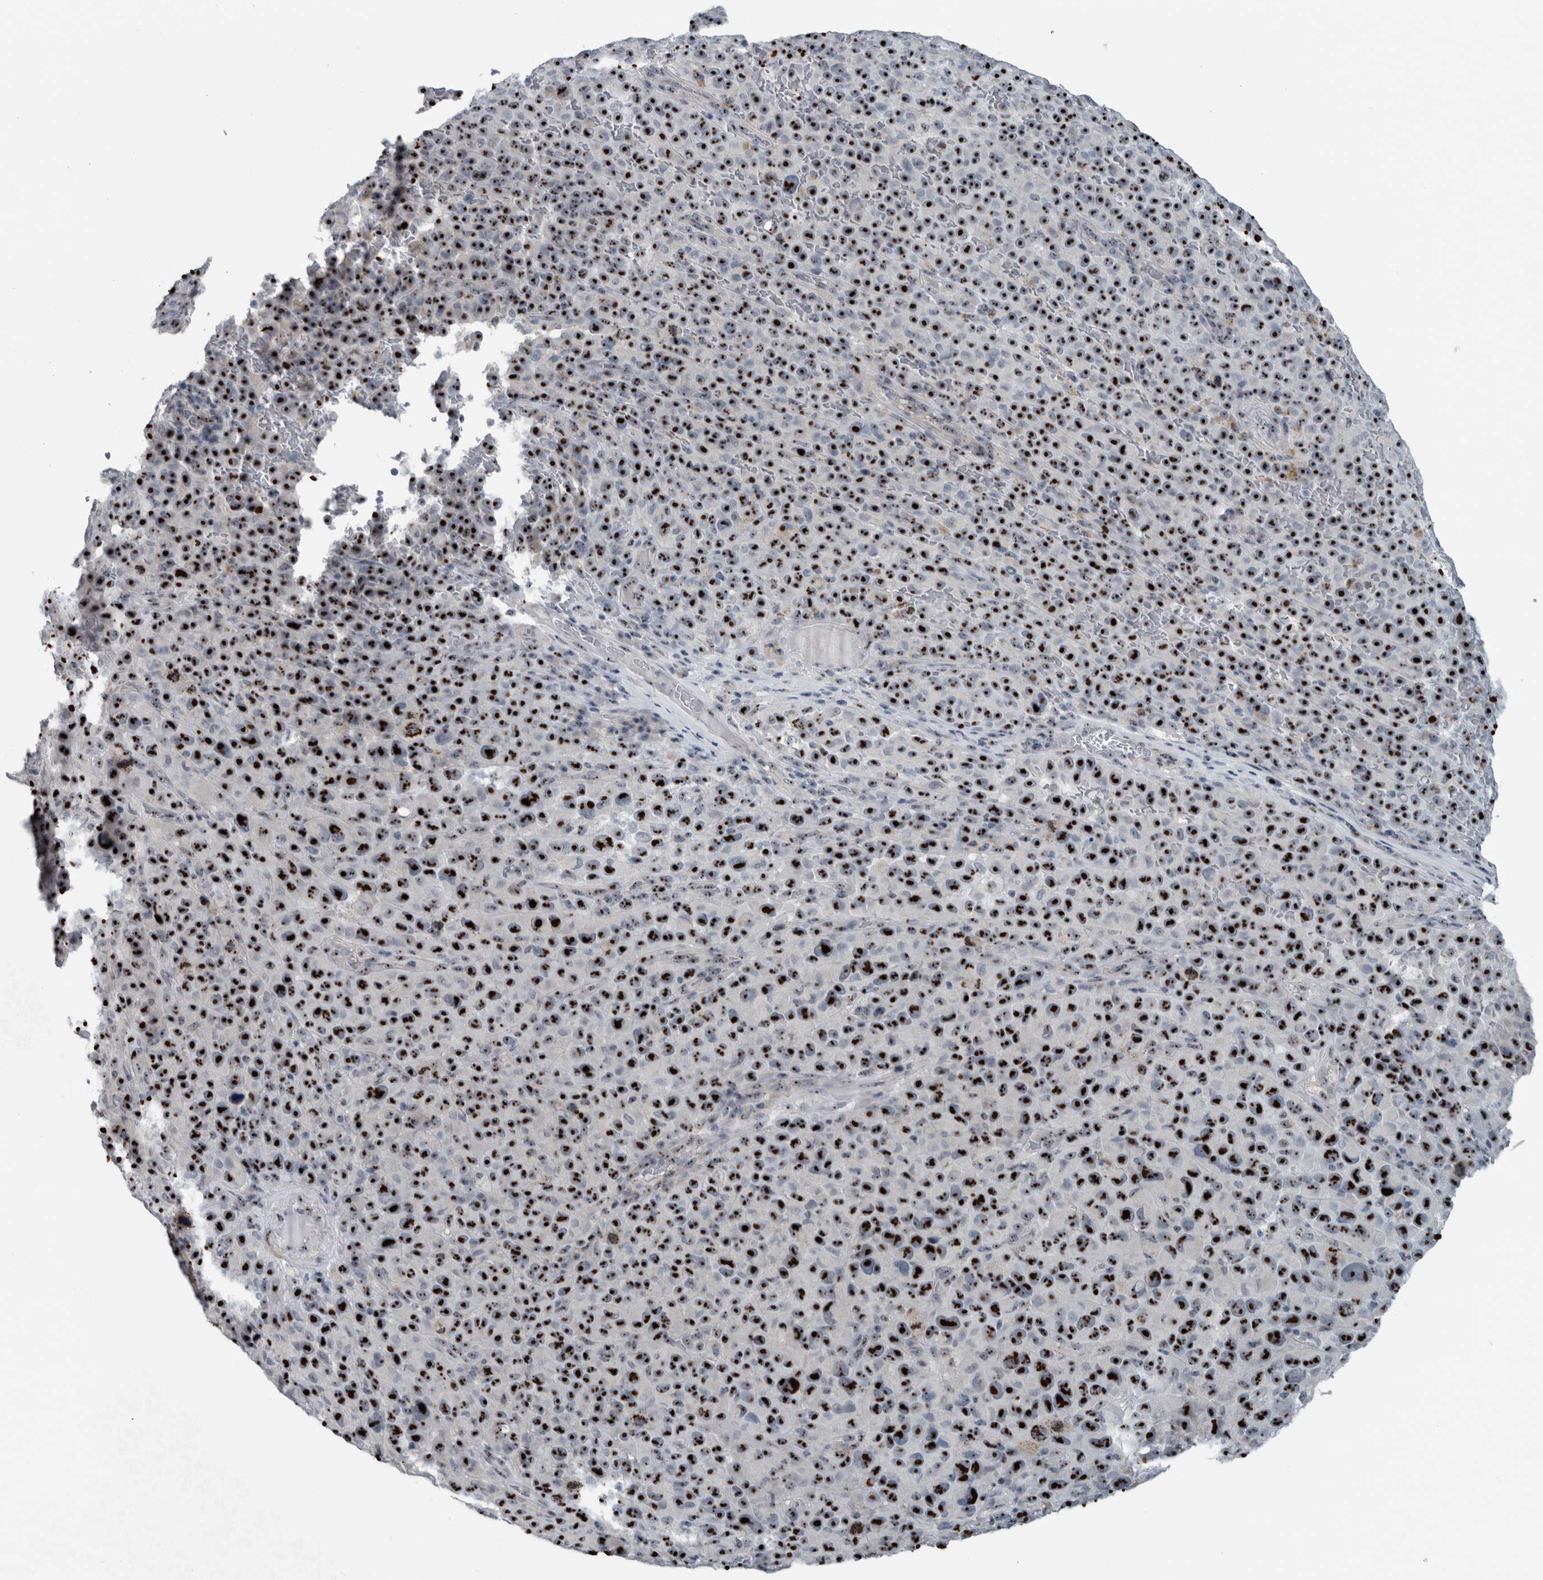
{"staining": {"intensity": "strong", "quantity": ">75%", "location": "nuclear"}, "tissue": "melanoma", "cell_type": "Tumor cells", "image_type": "cancer", "snomed": [{"axis": "morphology", "description": "Malignant melanoma, NOS"}, {"axis": "topography", "description": "Skin"}], "caption": "Malignant melanoma stained for a protein displays strong nuclear positivity in tumor cells. (brown staining indicates protein expression, while blue staining denotes nuclei).", "gene": "UTP6", "patient": {"sex": "female", "age": 82}}